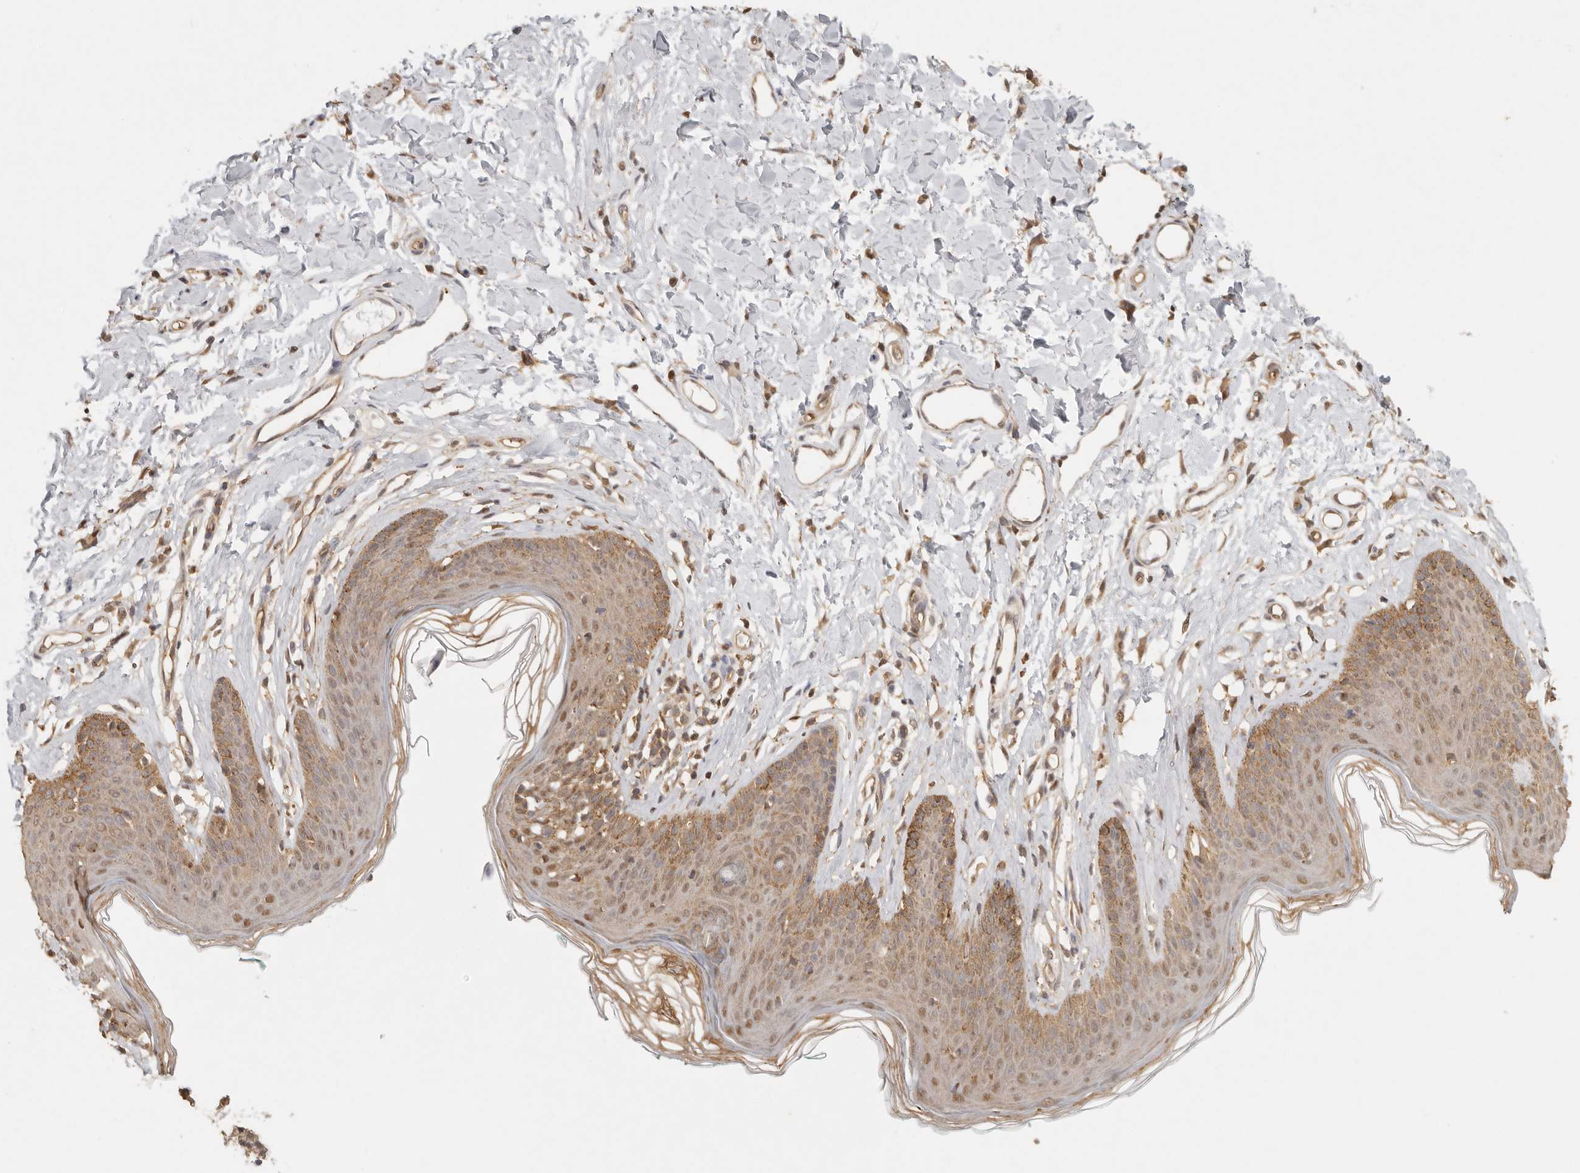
{"staining": {"intensity": "moderate", "quantity": ">75%", "location": "cytoplasmic/membranous,nuclear"}, "tissue": "skin", "cell_type": "Epidermal cells", "image_type": "normal", "snomed": [{"axis": "morphology", "description": "Normal tissue, NOS"}, {"axis": "morphology", "description": "Squamous cell carcinoma, NOS"}, {"axis": "topography", "description": "Vulva"}], "caption": "Moderate cytoplasmic/membranous,nuclear staining is identified in approximately >75% of epidermal cells in unremarkable skin. Using DAB (3,3'-diaminobenzidine) (brown) and hematoxylin (blue) stains, captured at high magnification using brightfield microscopy.", "gene": "PSMA5", "patient": {"sex": "female", "age": 85}}